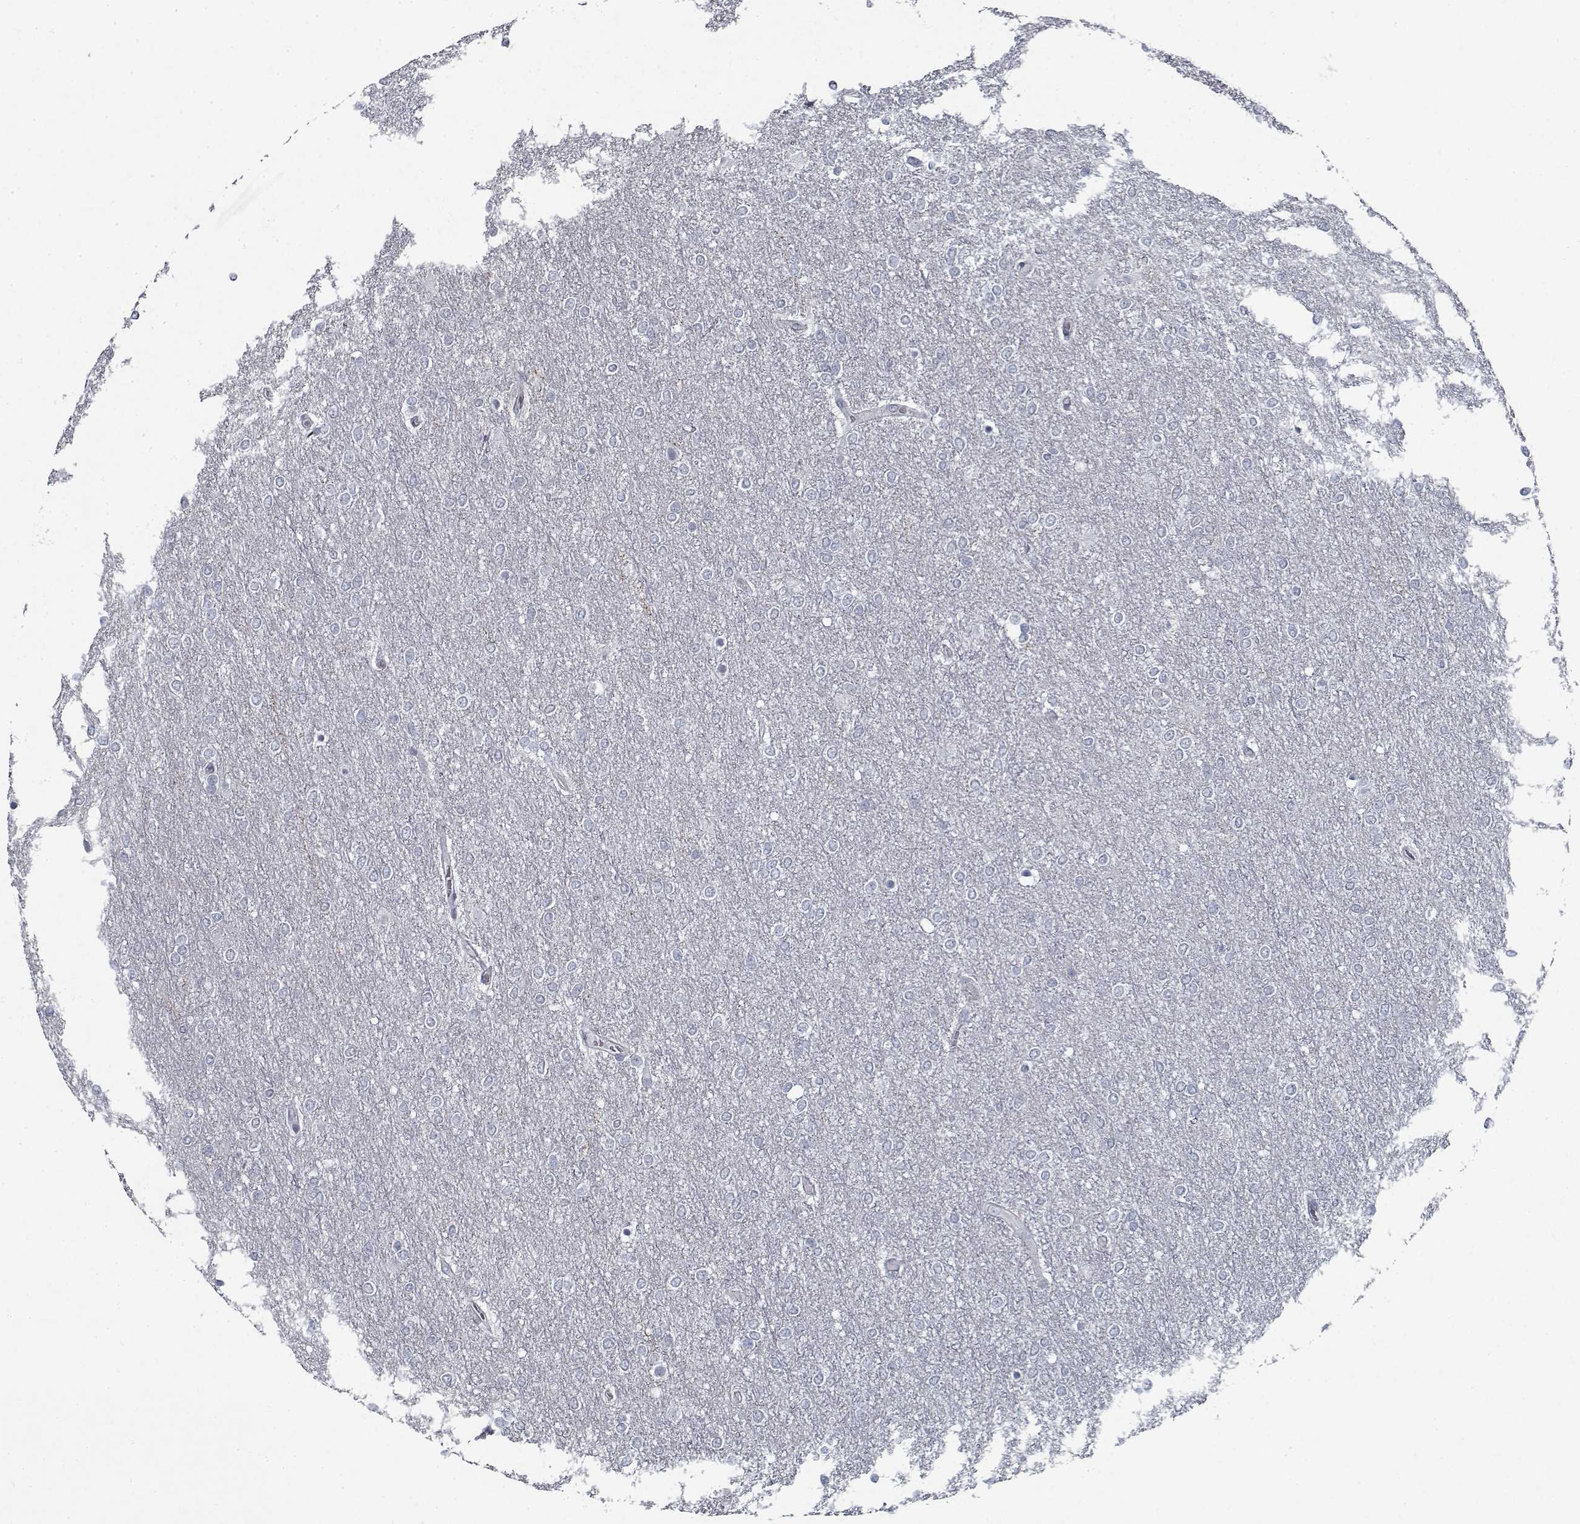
{"staining": {"intensity": "negative", "quantity": "none", "location": "none"}, "tissue": "glioma", "cell_type": "Tumor cells", "image_type": "cancer", "snomed": [{"axis": "morphology", "description": "Glioma, malignant, High grade"}, {"axis": "topography", "description": "Brain"}], "caption": "Tumor cells show no significant positivity in high-grade glioma (malignant).", "gene": "GAD2", "patient": {"sex": "female", "age": 61}}